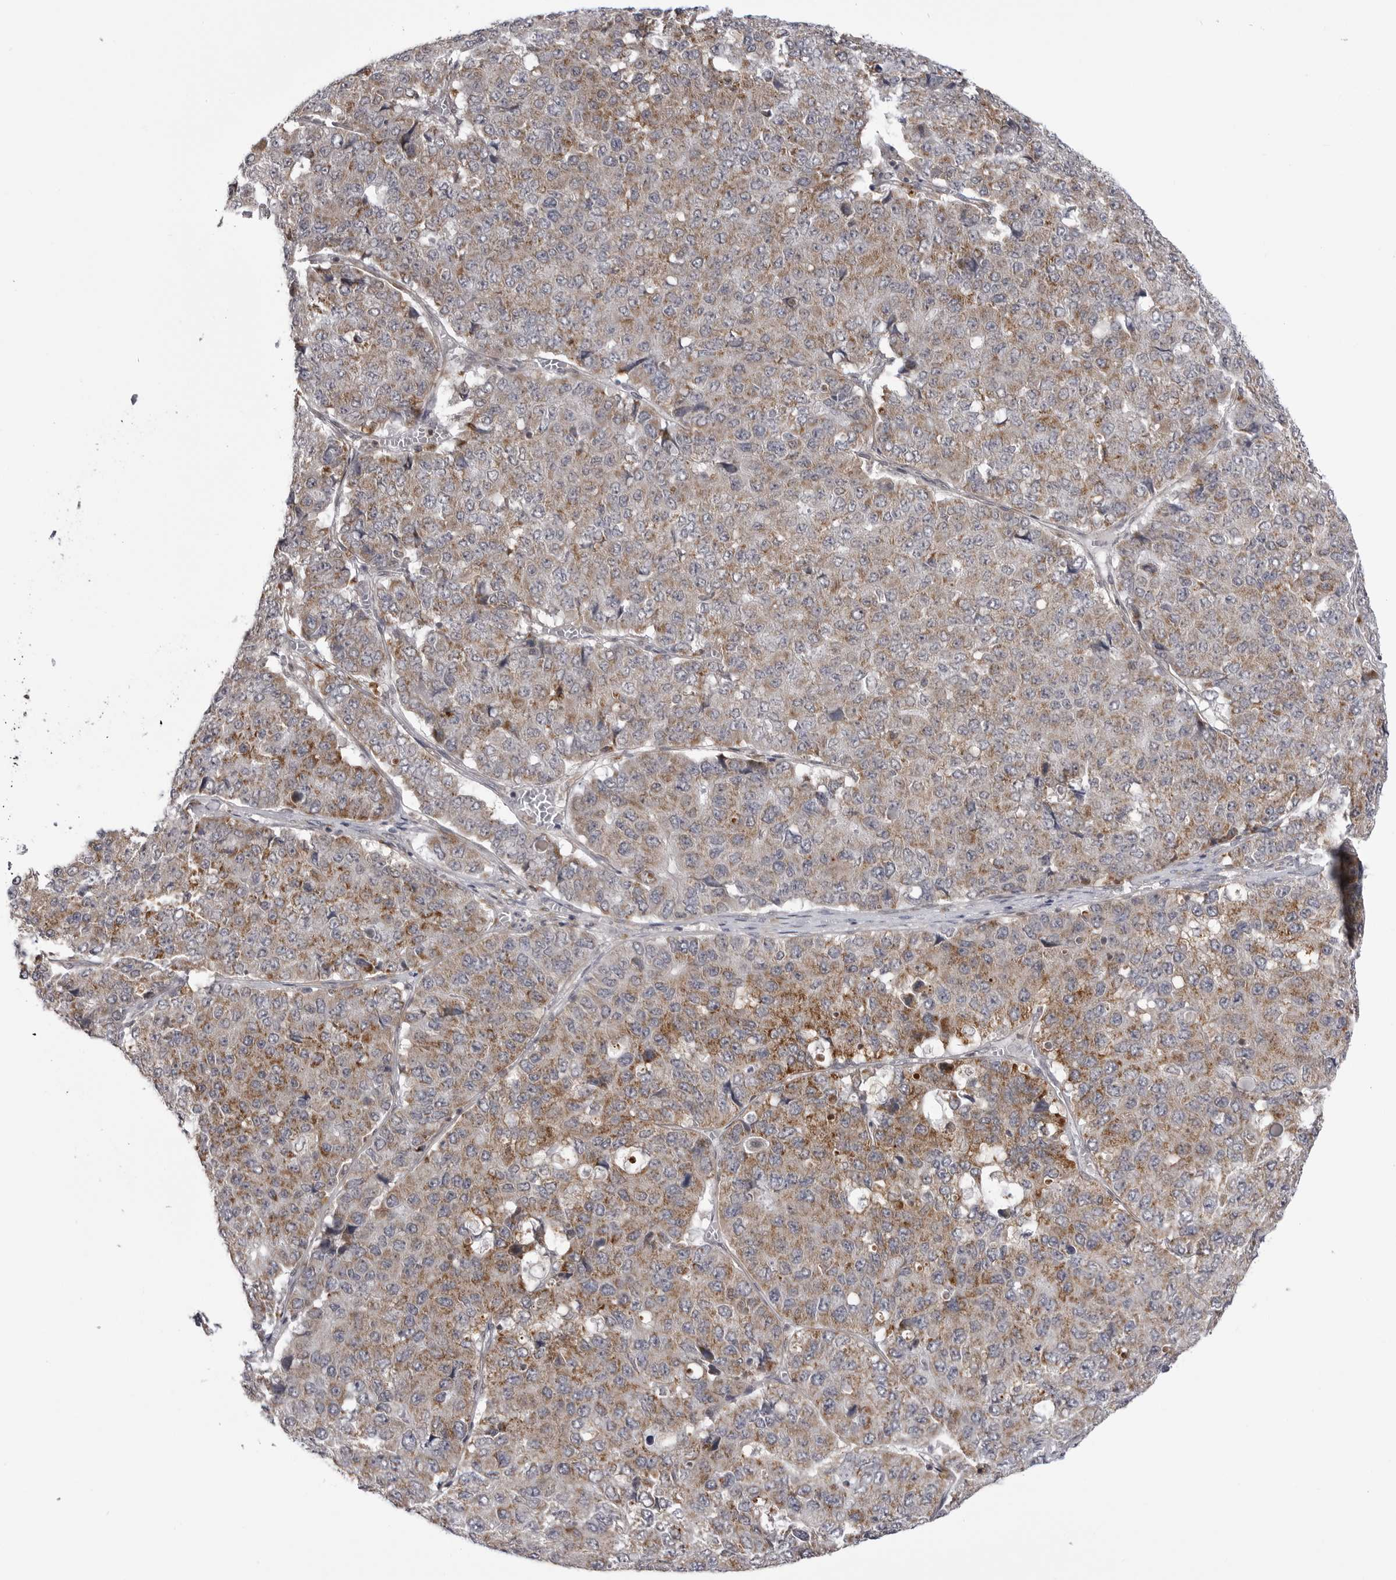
{"staining": {"intensity": "moderate", "quantity": "25%-75%", "location": "cytoplasmic/membranous"}, "tissue": "pancreatic cancer", "cell_type": "Tumor cells", "image_type": "cancer", "snomed": [{"axis": "morphology", "description": "Adenocarcinoma, NOS"}, {"axis": "topography", "description": "Pancreas"}], "caption": "A micrograph of human adenocarcinoma (pancreatic) stained for a protein shows moderate cytoplasmic/membranous brown staining in tumor cells. The staining was performed using DAB (3,3'-diaminobenzidine) to visualize the protein expression in brown, while the nuclei were stained in blue with hematoxylin (Magnification: 20x).", "gene": "CCDC18", "patient": {"sex": "male", "age": 50}}